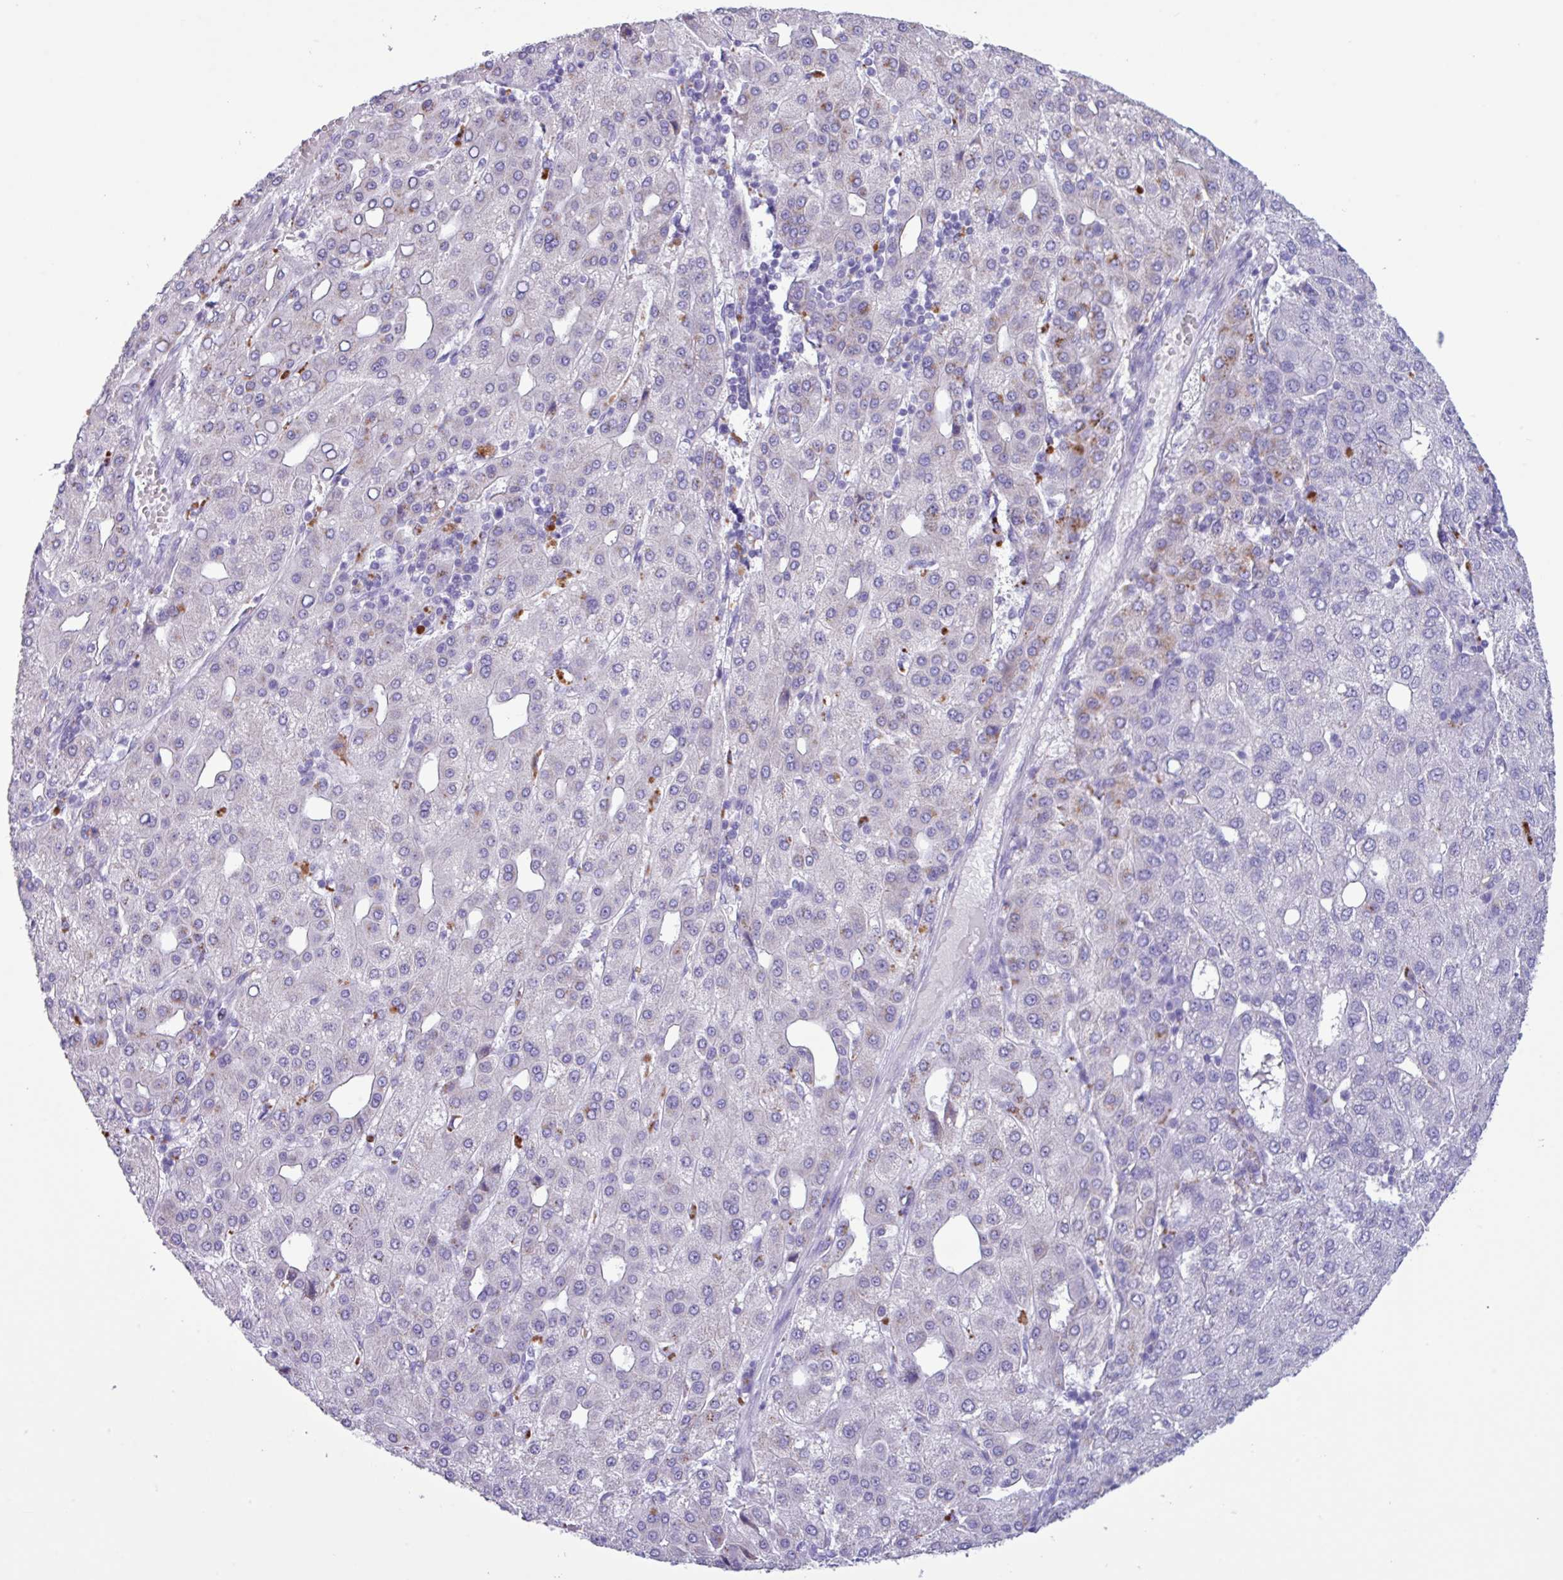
{"staining": {"intensity": "negative", "quantity": "none", "location": "none"}, "tissue": "liver cancer", "cell_type": "Tumor cells", "image_type": "cancer", "snomed": [{"axis": "morphology", "description": "Carcinoma, Hepatocellular, NOS"}, {"axis": "topography", "description": "Liver"}], "caption": "Tumor cells show no significant protein positivity in liver hepatocellular carcinoma. (DAB (3,3'-diaminobenzidine) IHC with hematoxylin counter stain).", "gene": "AGO3", "patient": {"sex": "male", "age": 65}}